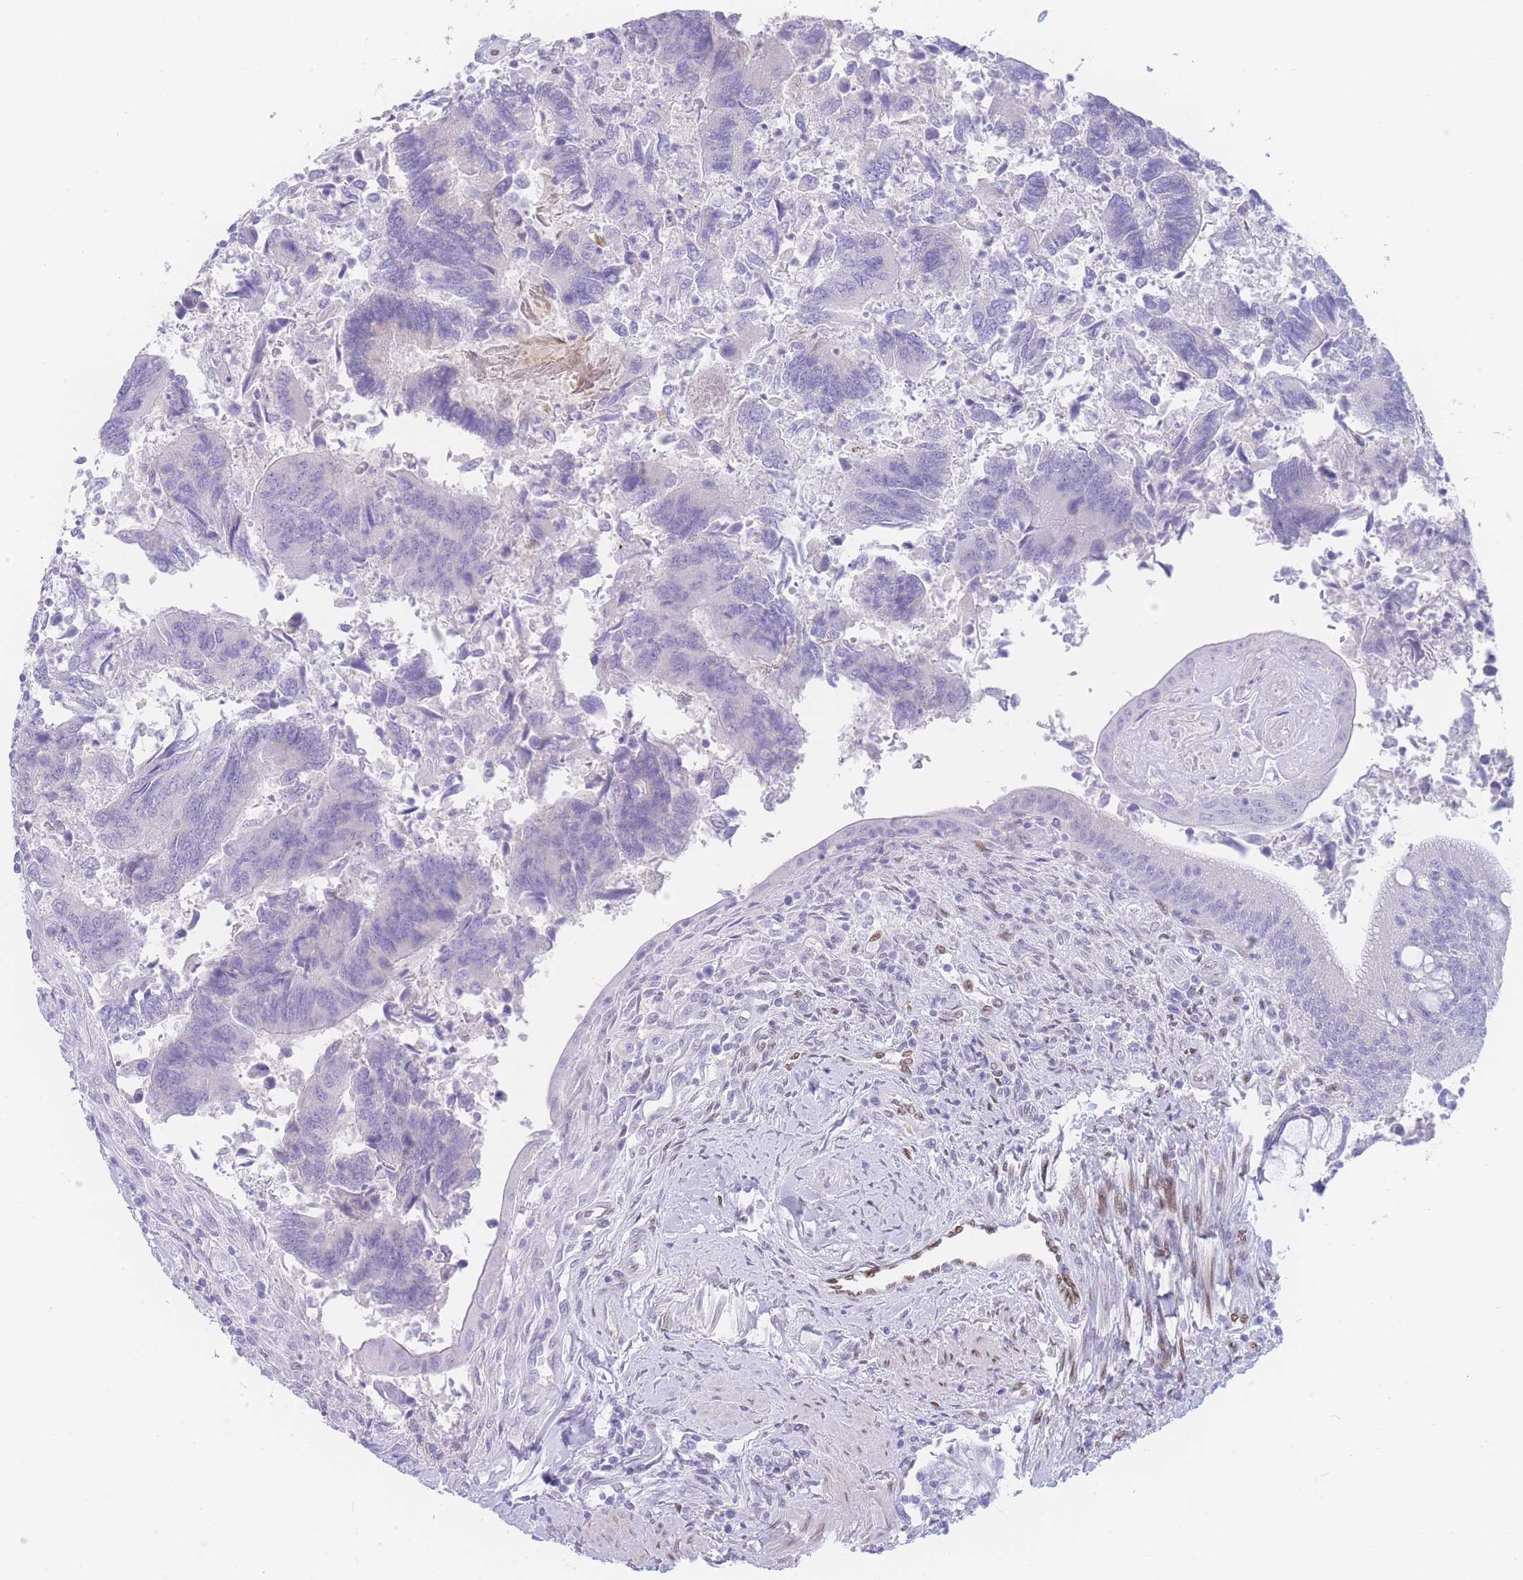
{"staining": {"intensity": "negative", "quantity": "none", "location": "none"}, "tissue": "colorectal cancer", "cell_type": "Tumor cells", "image_type": "cancer", "snomed": [{"axis": "morphology", "description": "Adenocarcinoma, NOS"}, {"axis": "topography", "description": "Colon"}], "caption": "Colorectal adenocarcinoma was stained to show a protein in brown. There is no significant positivity in tumor cells.", "gene": "PSMB5", "patient": {"sex": "female", "age": 67}}